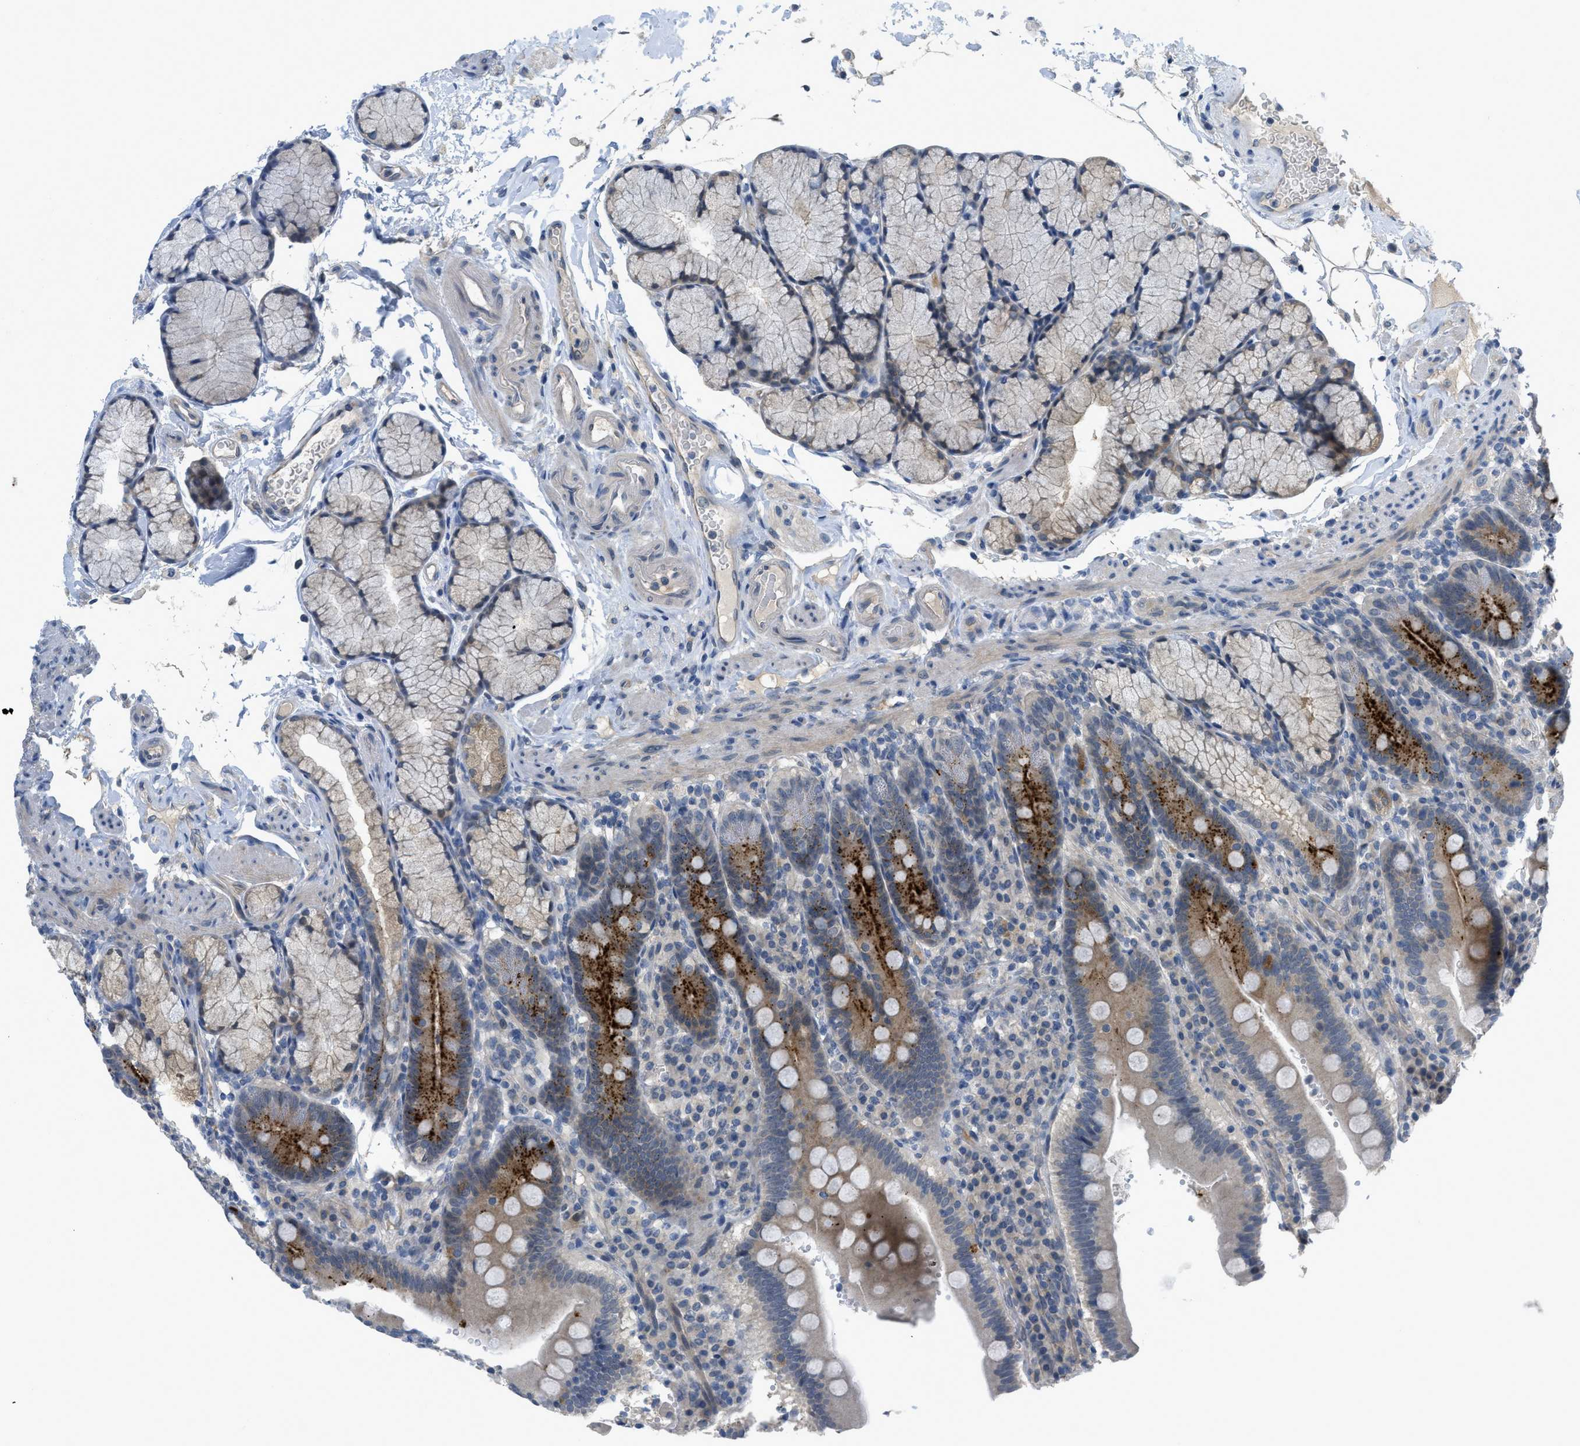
{"staining": {"intensity": "strong", "quantity": "25%-75%", "location": "cytoplasmic/membranous"}, "tissue": "duodenum", "cell_type": "Glandular cells", "image_type": "normal", "snomed": [{"axis": "morphology", "description": "Normal tissue, NOS"}, {"axis": "topography", "description": "Small intestine, NOS"}], "caption": "Duodenum stained for a protein exhibits strong cytoplasmic/membranous positivity in glandular cells. The protein is shown in brown color, while the nuclei are stained blue.", "gene": "TNFAIP1", "patient": {"sex": "female", "age": 71}}